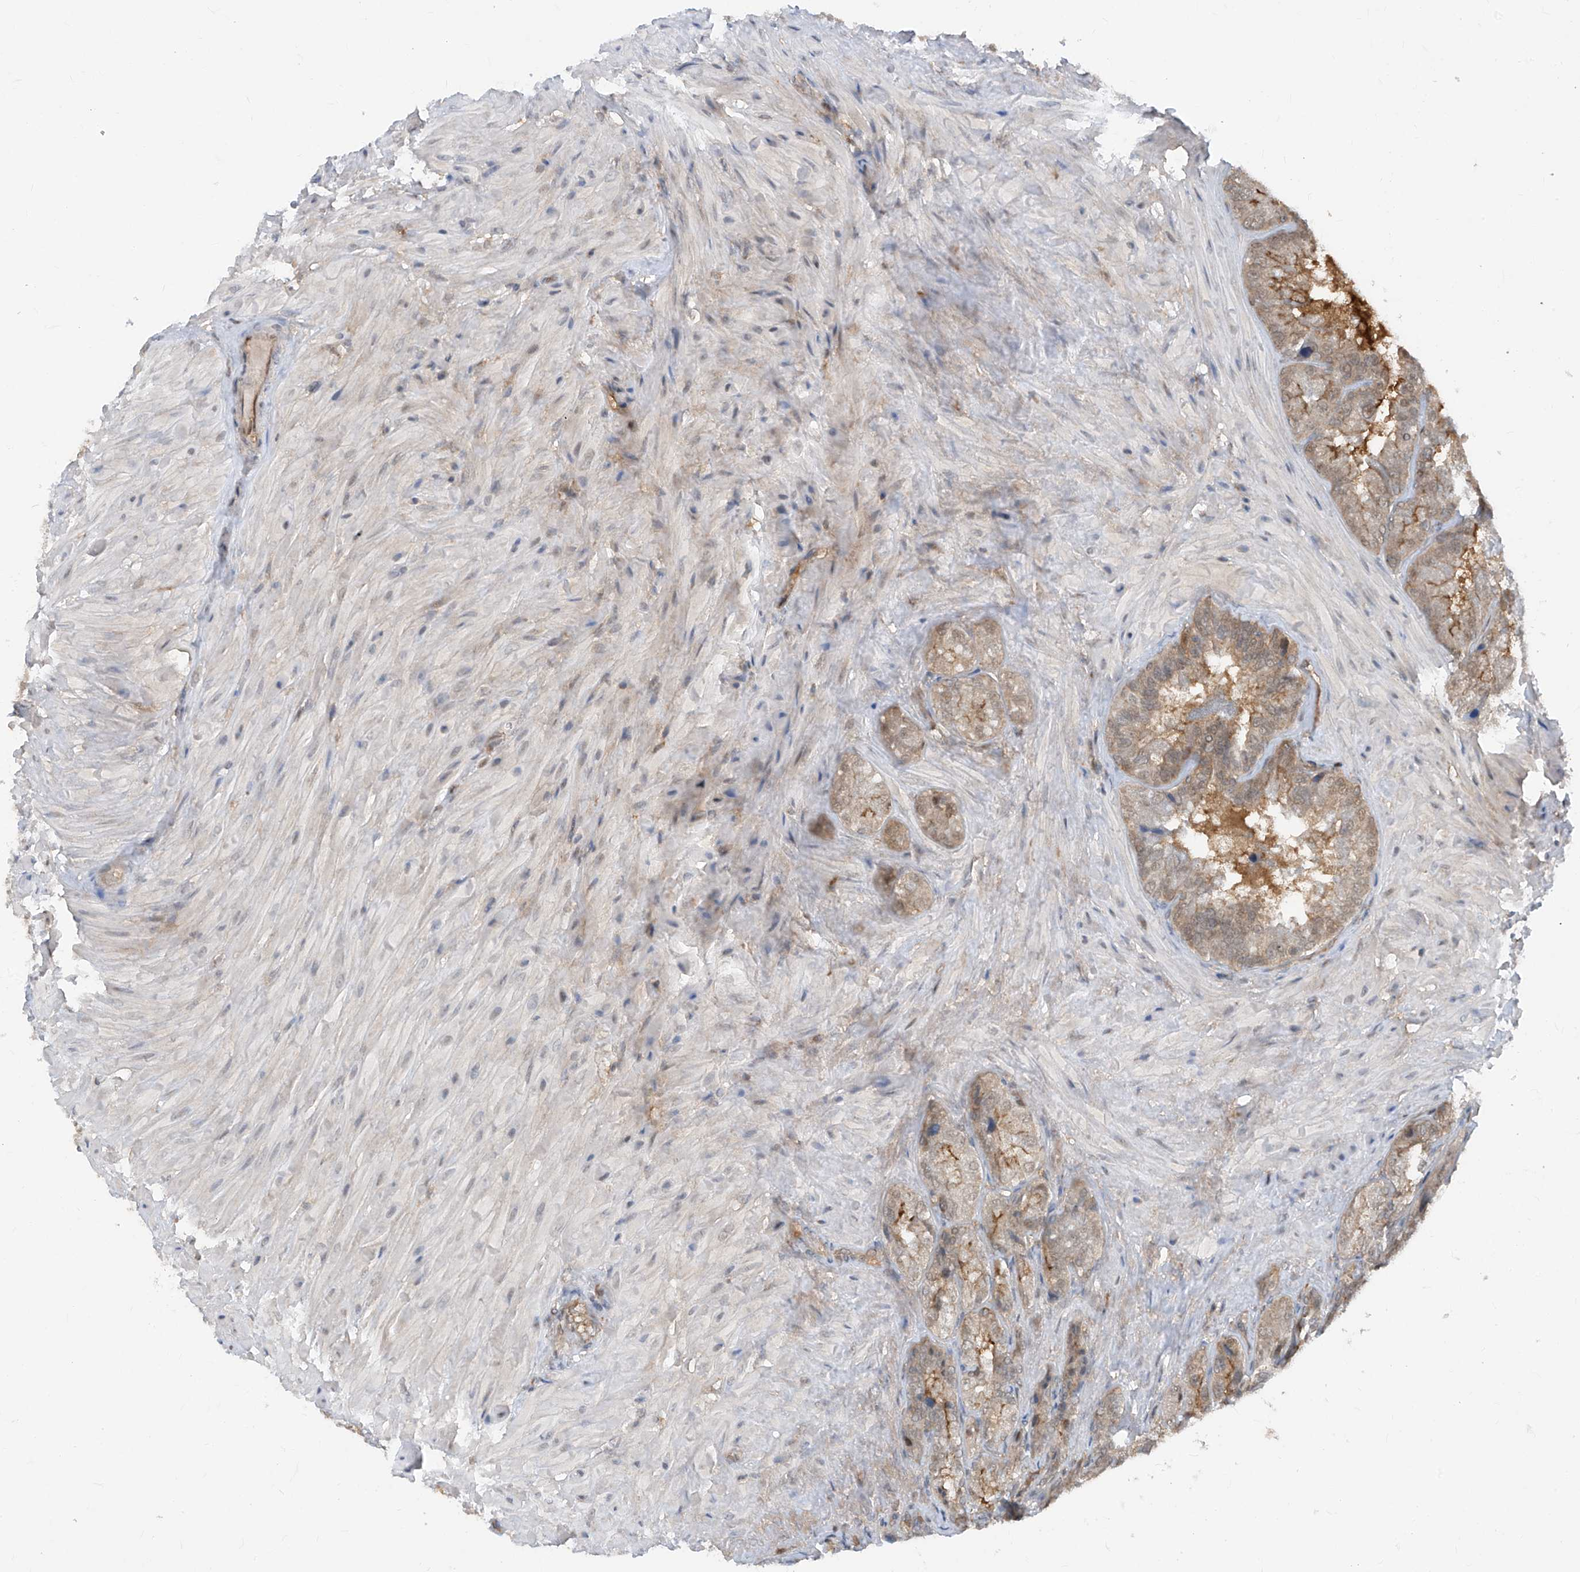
{"staining": {"intensity": "moderate", "quantity": "25%-75%", "location": "cytoplasmic/membranous"}, "tissue": "seminal vesicle", "cell_type": "Glandular cells", "image_type": "normal", "snomed": [{"axis": "morphology", "description": "Normal tissue, NOS"}, {"axis": "topography", "description": "Seminal veicle"}, {"axis": "topography", "description": "Peripheral nerve tissue"}], "caption": "Immunohistochemical staining of normal human seminal vesicle shows 25%-75% levels of moderate cytoplasmic/membranous protein staining in about 25%-75% of glandular cells. (Brightfield microscopy of DAB IHC at high magnification).", "gene": "ZNF358", "patient": {"sex": "male", "age": 63}}